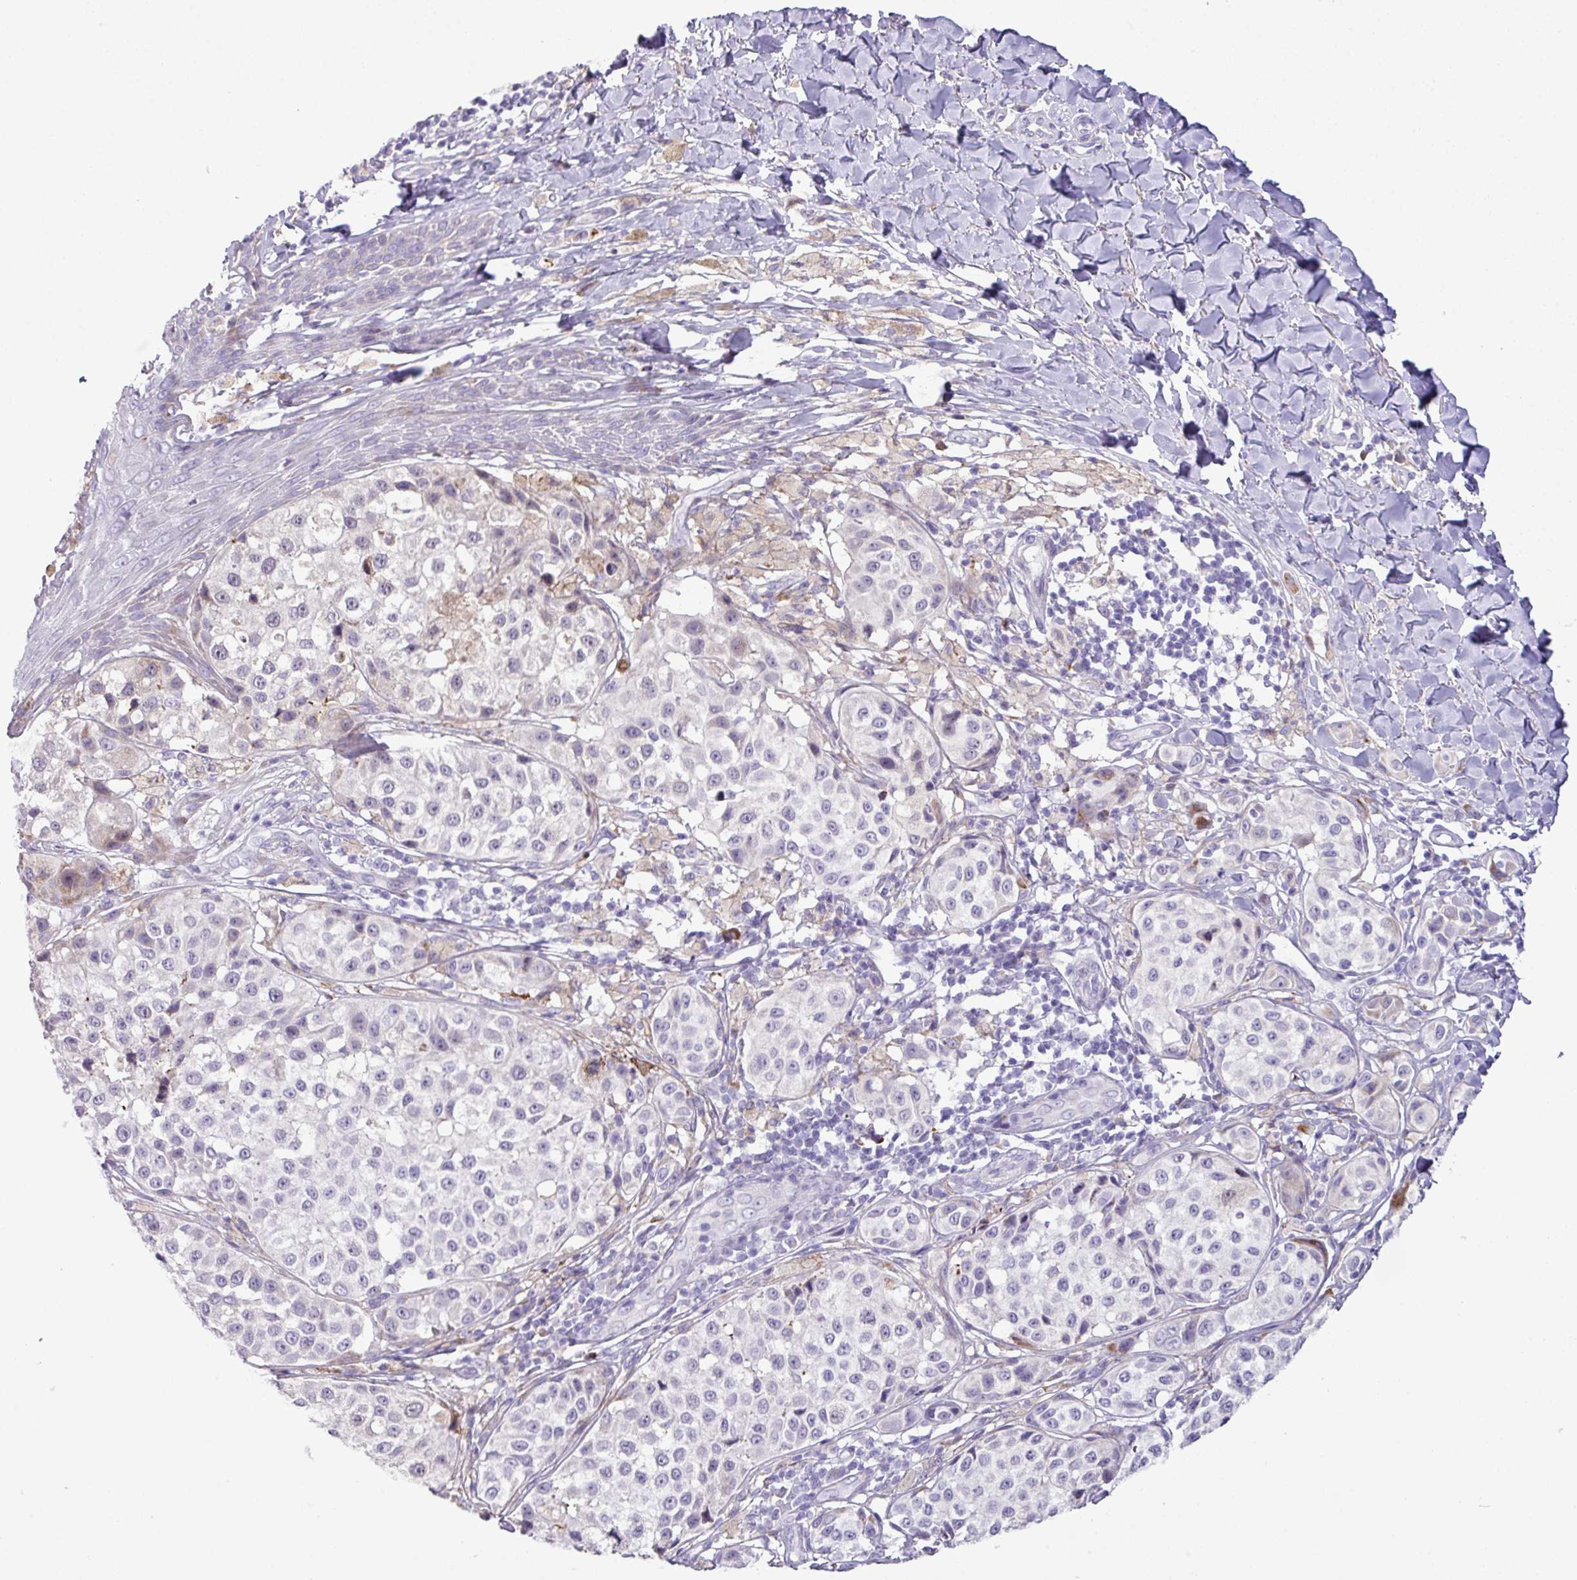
{"staining": {"intensity": "negative", "quantity": "none", "location": "none"}, "tissue": "melanoma", "cell_type": "Tumor cells", "image_type": "cancer", "snomed": [{"axis": "morphology", "description": "Malignant melanoma, NOS"}, {"axis": "topography", "description": "Skin"}], "caption": "Image shows no significant protein staining in tumor cells of malignant melanoma. (DAB immunohistochemistry visualized using brightfield microscopy, high magnification).", "gene": "RGS21", "patient": {"sex": "male", "age": 39}}